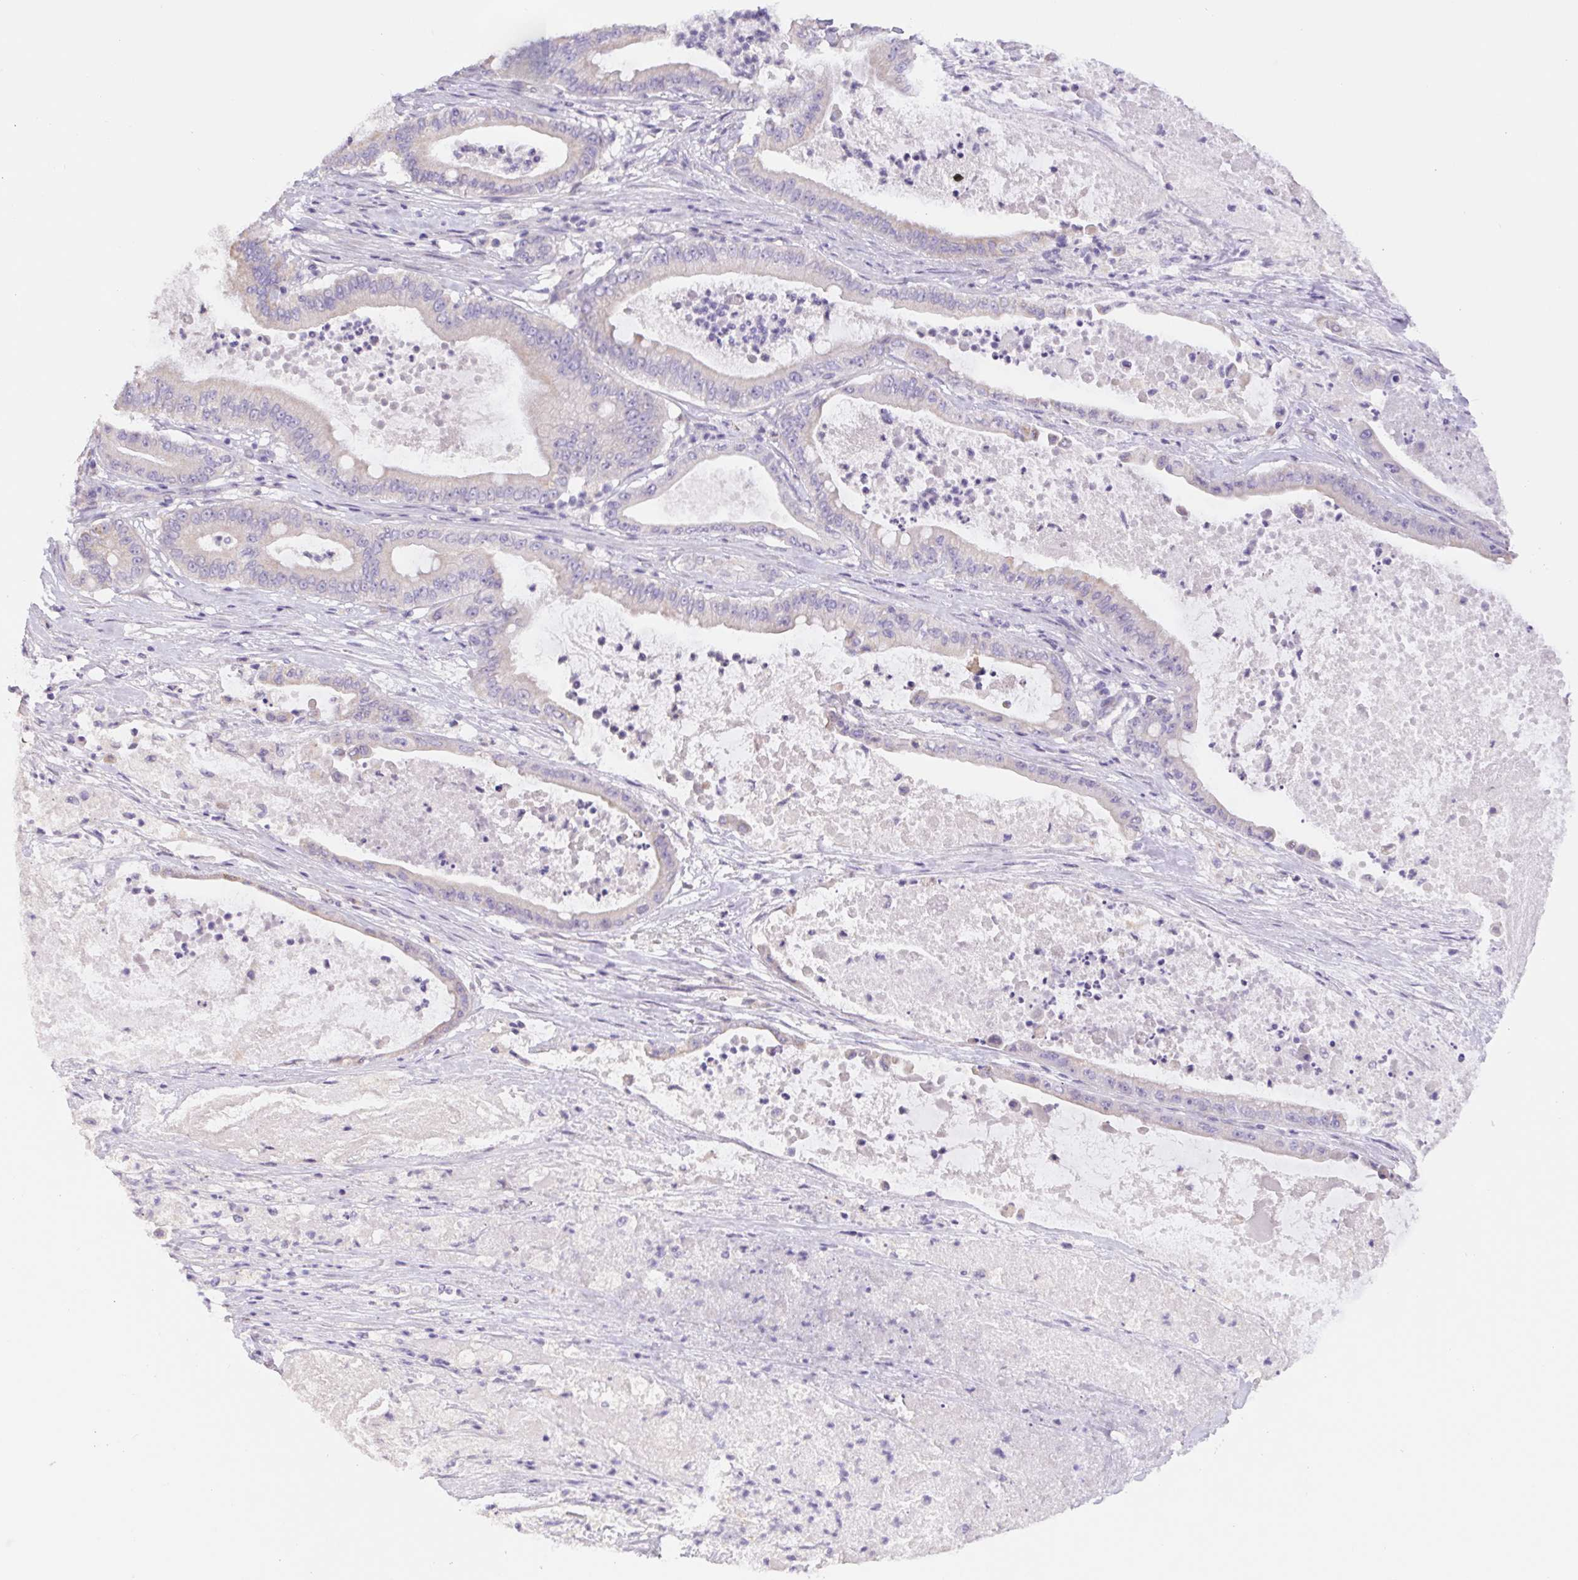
{"staining": {"intensity": "negative", "quantity": "none", "location": "none"}, "tissue": "pancreatic cancer", "cell_type": "Tumor cells", "image_type": "cancer", "snomed": [{"axis": "morphology", "description": "Adenocarcinoma, NOS"}, {"axis": "topography", "description": "Pancreas"}], "caption": "Pancreatic cancer (adenocarcinoma) stained for a protein using IHC reveals no positivity tumor cells.", "gene": "FKBP6", "patient": {"sex": "male", "age": 71}}